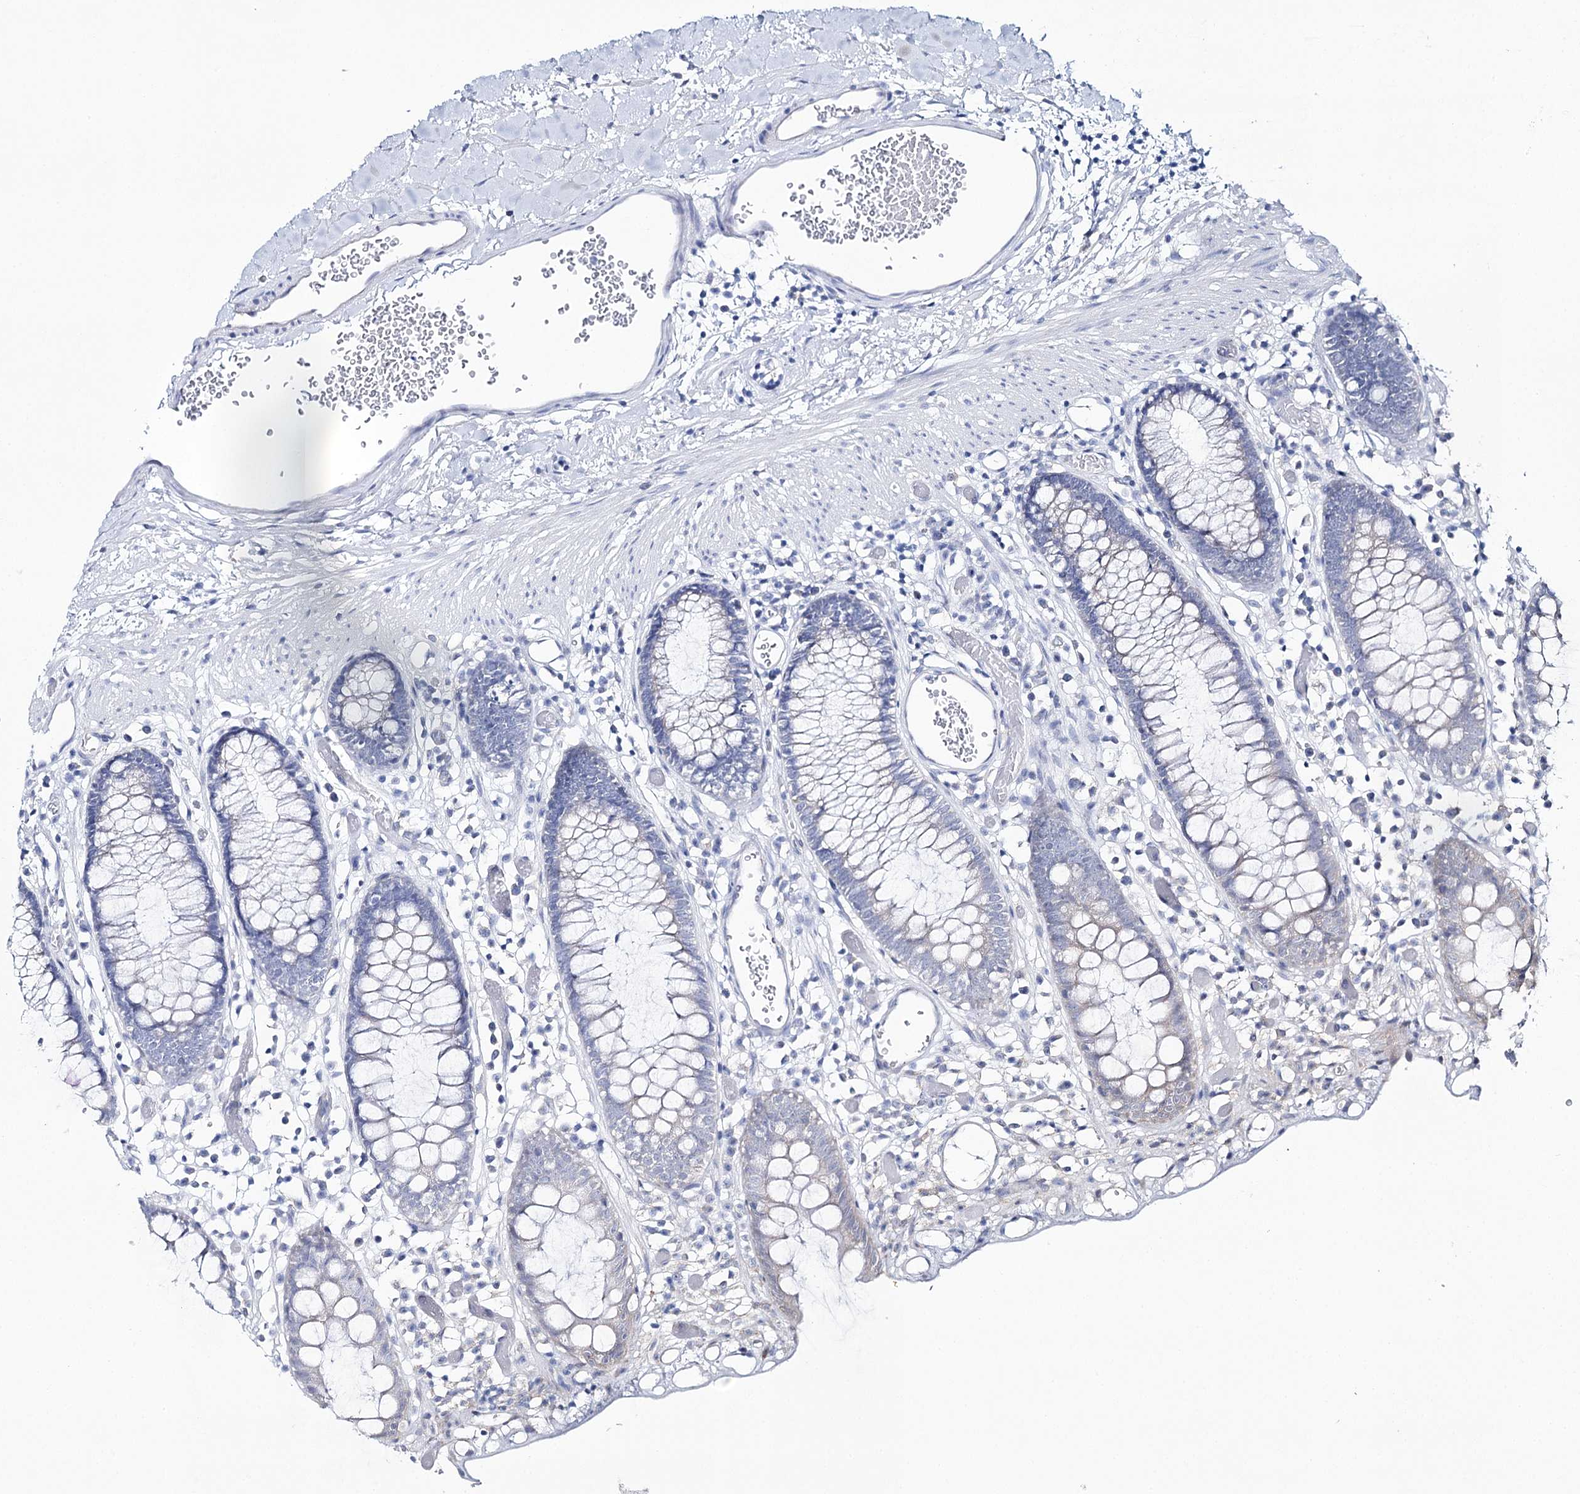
{"staining": {"intensity": "negative", "quantity": "none", "location": "none"}, "tissue": "colon", "cell_type": "Endothelial cells", "image_type": "normal", "snomed": [{"axis": "morphology", "description": "Normal tissue, NOS"}, {"axis": "topography", "description": "Colon"}], "caption": "An IHC micrograph of unremarkable colon is shown. There is no staining in endothelial cells of colon.", "gene": "CSN3", "patient": {"sex": "male", "age": 14}}